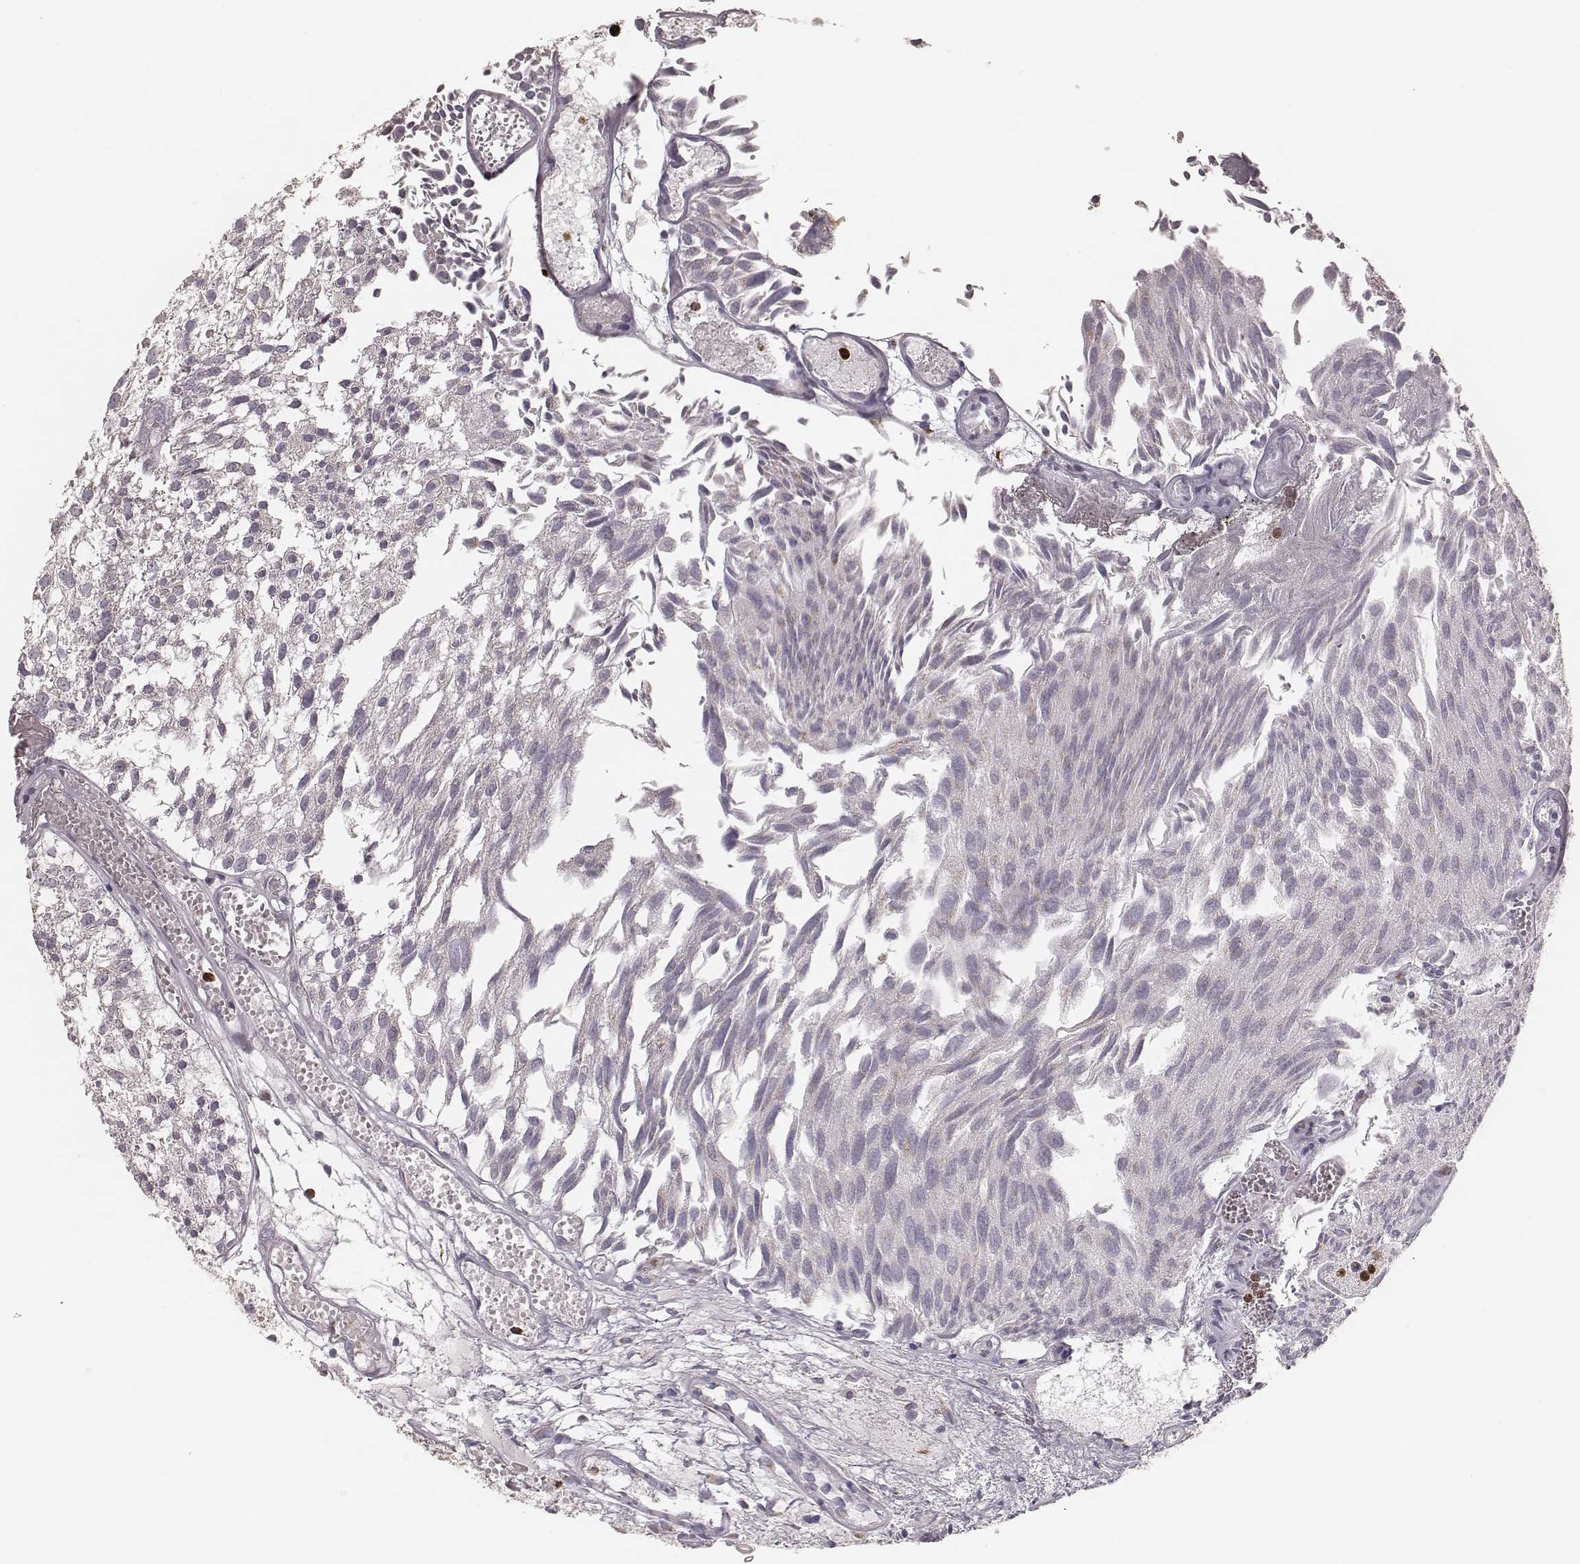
{"staining": {"intensity": "negative", "quantity": "none", "location": "none"}, "tissue": "urothelial cancer", "cell_type": "Tumor cells", "image_type": "cancer", "snomed": [{"axis": "morphology", "description": "Urothelial carcinoma, Low grade"}, {"axis": "topography", "description": "Urinary bladder"}], "caption": "This is a image of IHC staining of urothelial cancer, which shows no staining in tumor cells. (DAB immunohistochemistry (IHC), high magnification).", "gene": "ABCA7", "patient": {"sex": "male", "age": 79}}